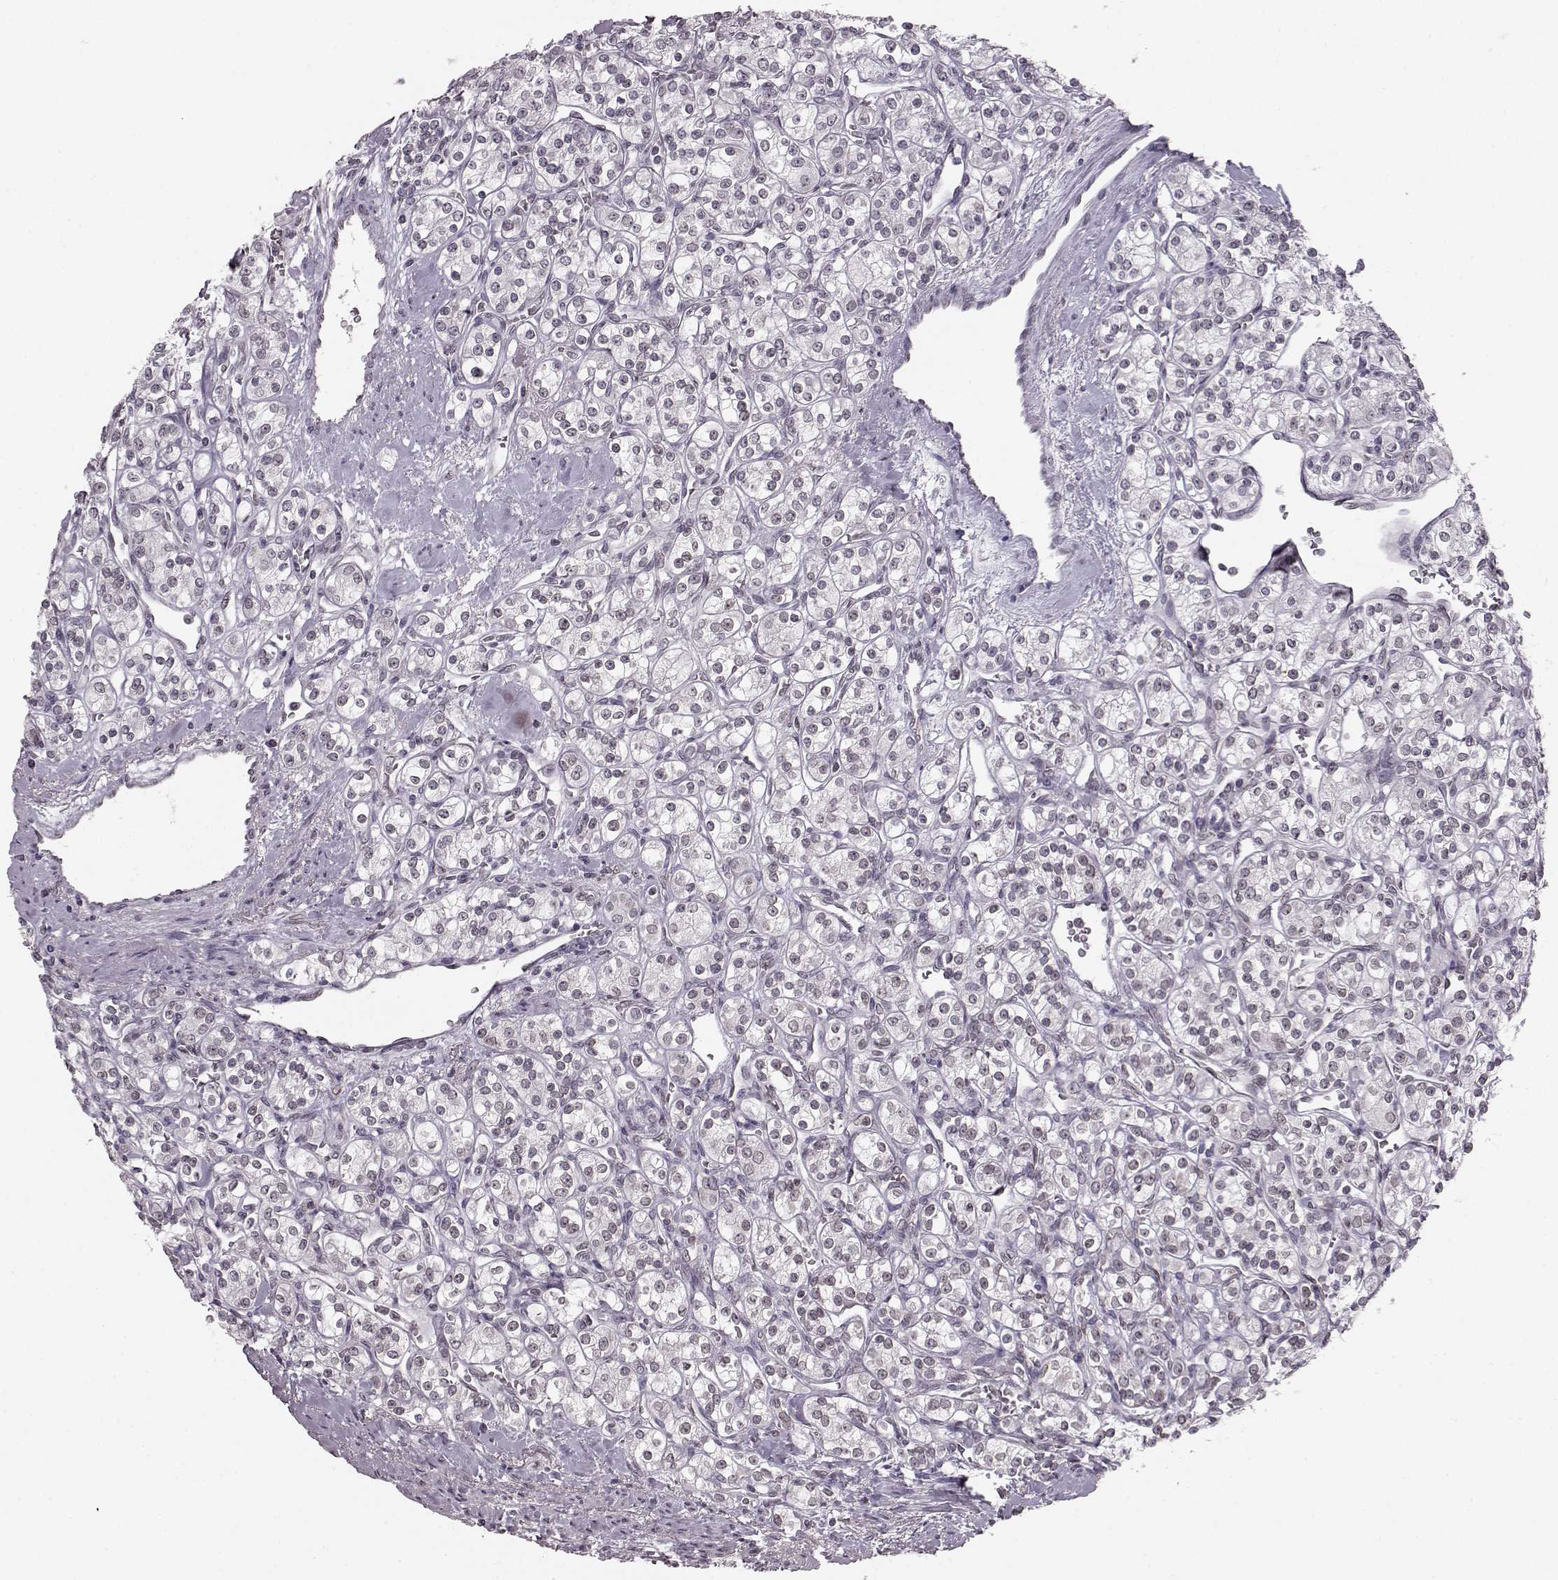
{"staining": {"intensity": "negative", "quantity": "none", "location": "none"}, "tissue": "renal cancer", "cell_type": "Tumor cells", "image_type": "cancer", "snomed": [{"axis": "morphology", "description": "Adenocarcinoma, NOS"}, {"axis": "topography", "description": "Kidney"}], "caption": "This photomicrograph is of adenocarcinoma (renal) stained with immunohistochemistry (IHC) to label a protein in brown with the nuclei are counter-stained blue. There is no staining in tumor cells.", "gene": "DCAF12", "patient": {"sex": "male", "age": 77}}